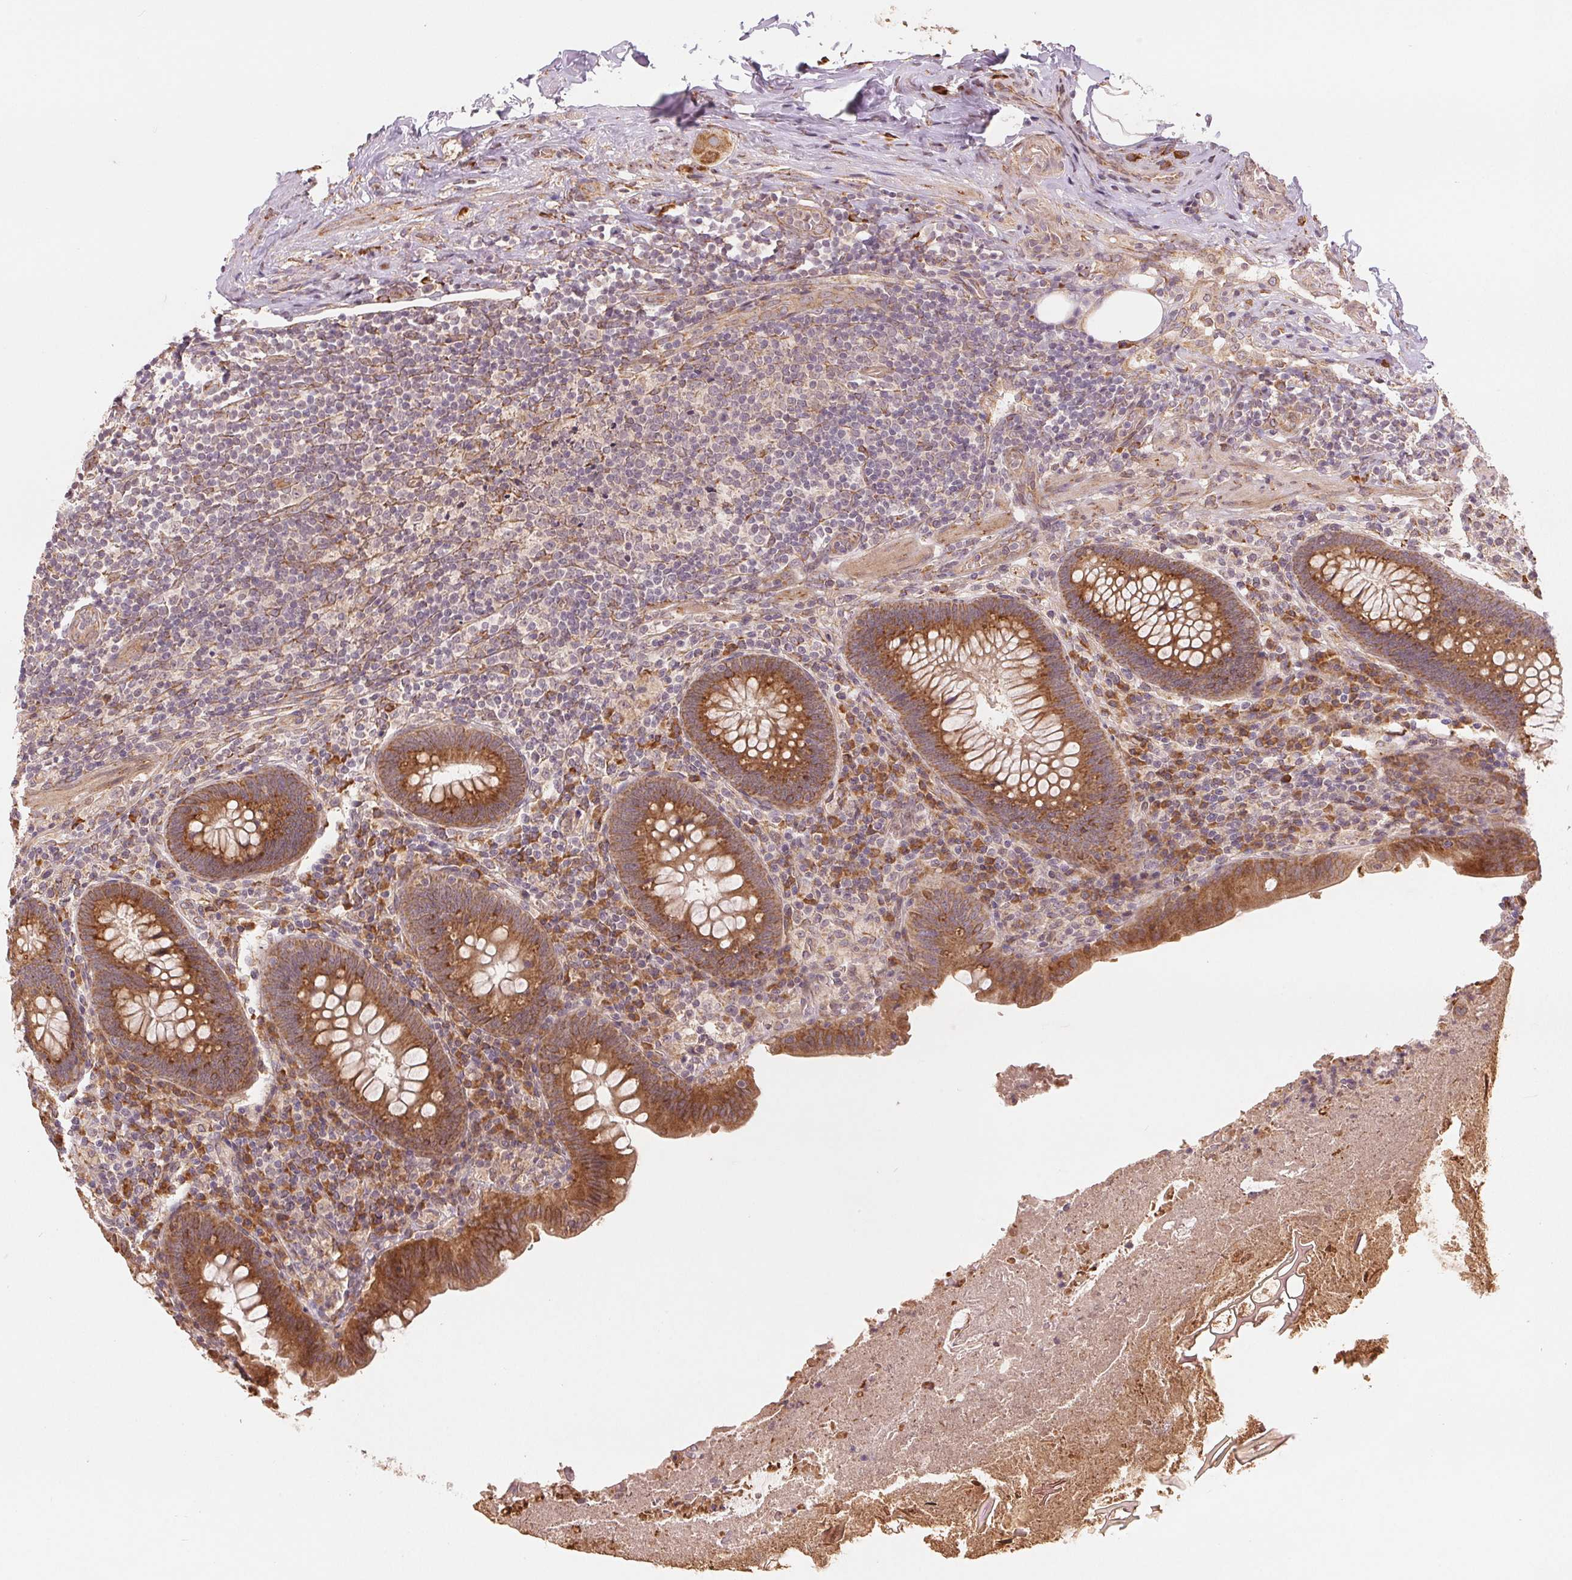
{"staining": {"intensity": "strong", "quantity": ">75%", "location": "cytoplasmic/membranous"}, "tissue": "appendix", "cell_type": "Glandular cells", "image_type": "normal", "snomed": [{"axis": "morphology", "description": "Normal tissue, NOS"}, {"axis": "topography", "description": "Appendix"}], "caption": "Immunohistochemical staining of benign human appendix shows high levels of strong cytoplasmic/membranous positivity in approximately >75% of glandular cells. (Stains: DAB (3,3'-diaminobenzidine) in brown, nuclei in blue, Microscopy: brightfield microscopy at high magnification).", "gene": "SLC20A1", "patient": {"sex": "male", "age": 47}}